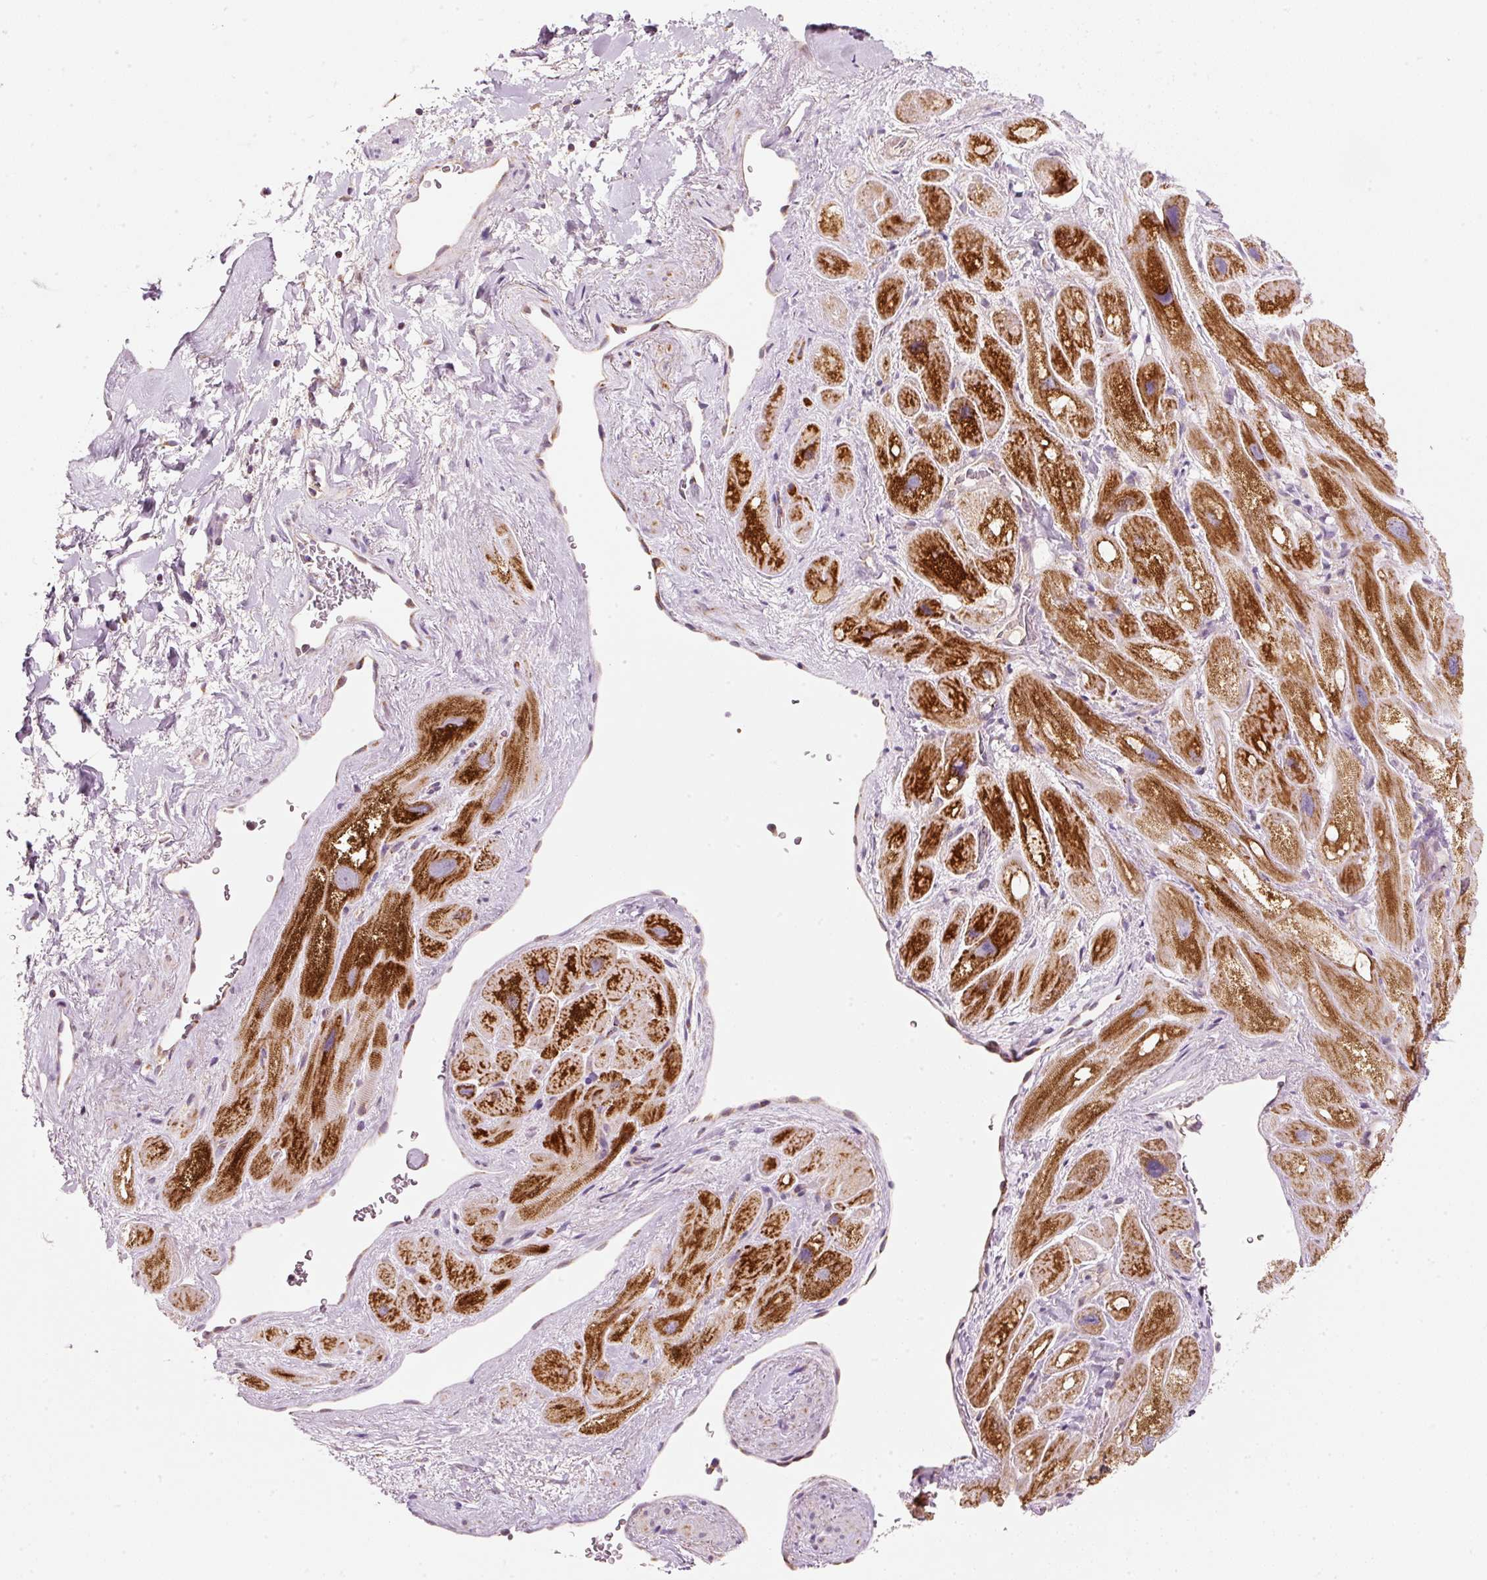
{"staining": {"intensity": "strong", "quantity": ">75%", "location": "cytoplasmic/membranous"}, "tissue": "heart muscle", "cell_type": "Cardiomyocytes", "image_type": "normal", "snomed": [{"axis": "morphology", "description": "Normal tissue, NOS"}, {"axis": "topography", "description": "Heart"}], "caption": "Benign heart muscle exhibits strong cytoplasmic/membranous staining in about >75% of cardiomyocytes, visualized by immunohistochemistry.", "gene": "FAM78B", "patient": {"sex": "male", "age": 49}}